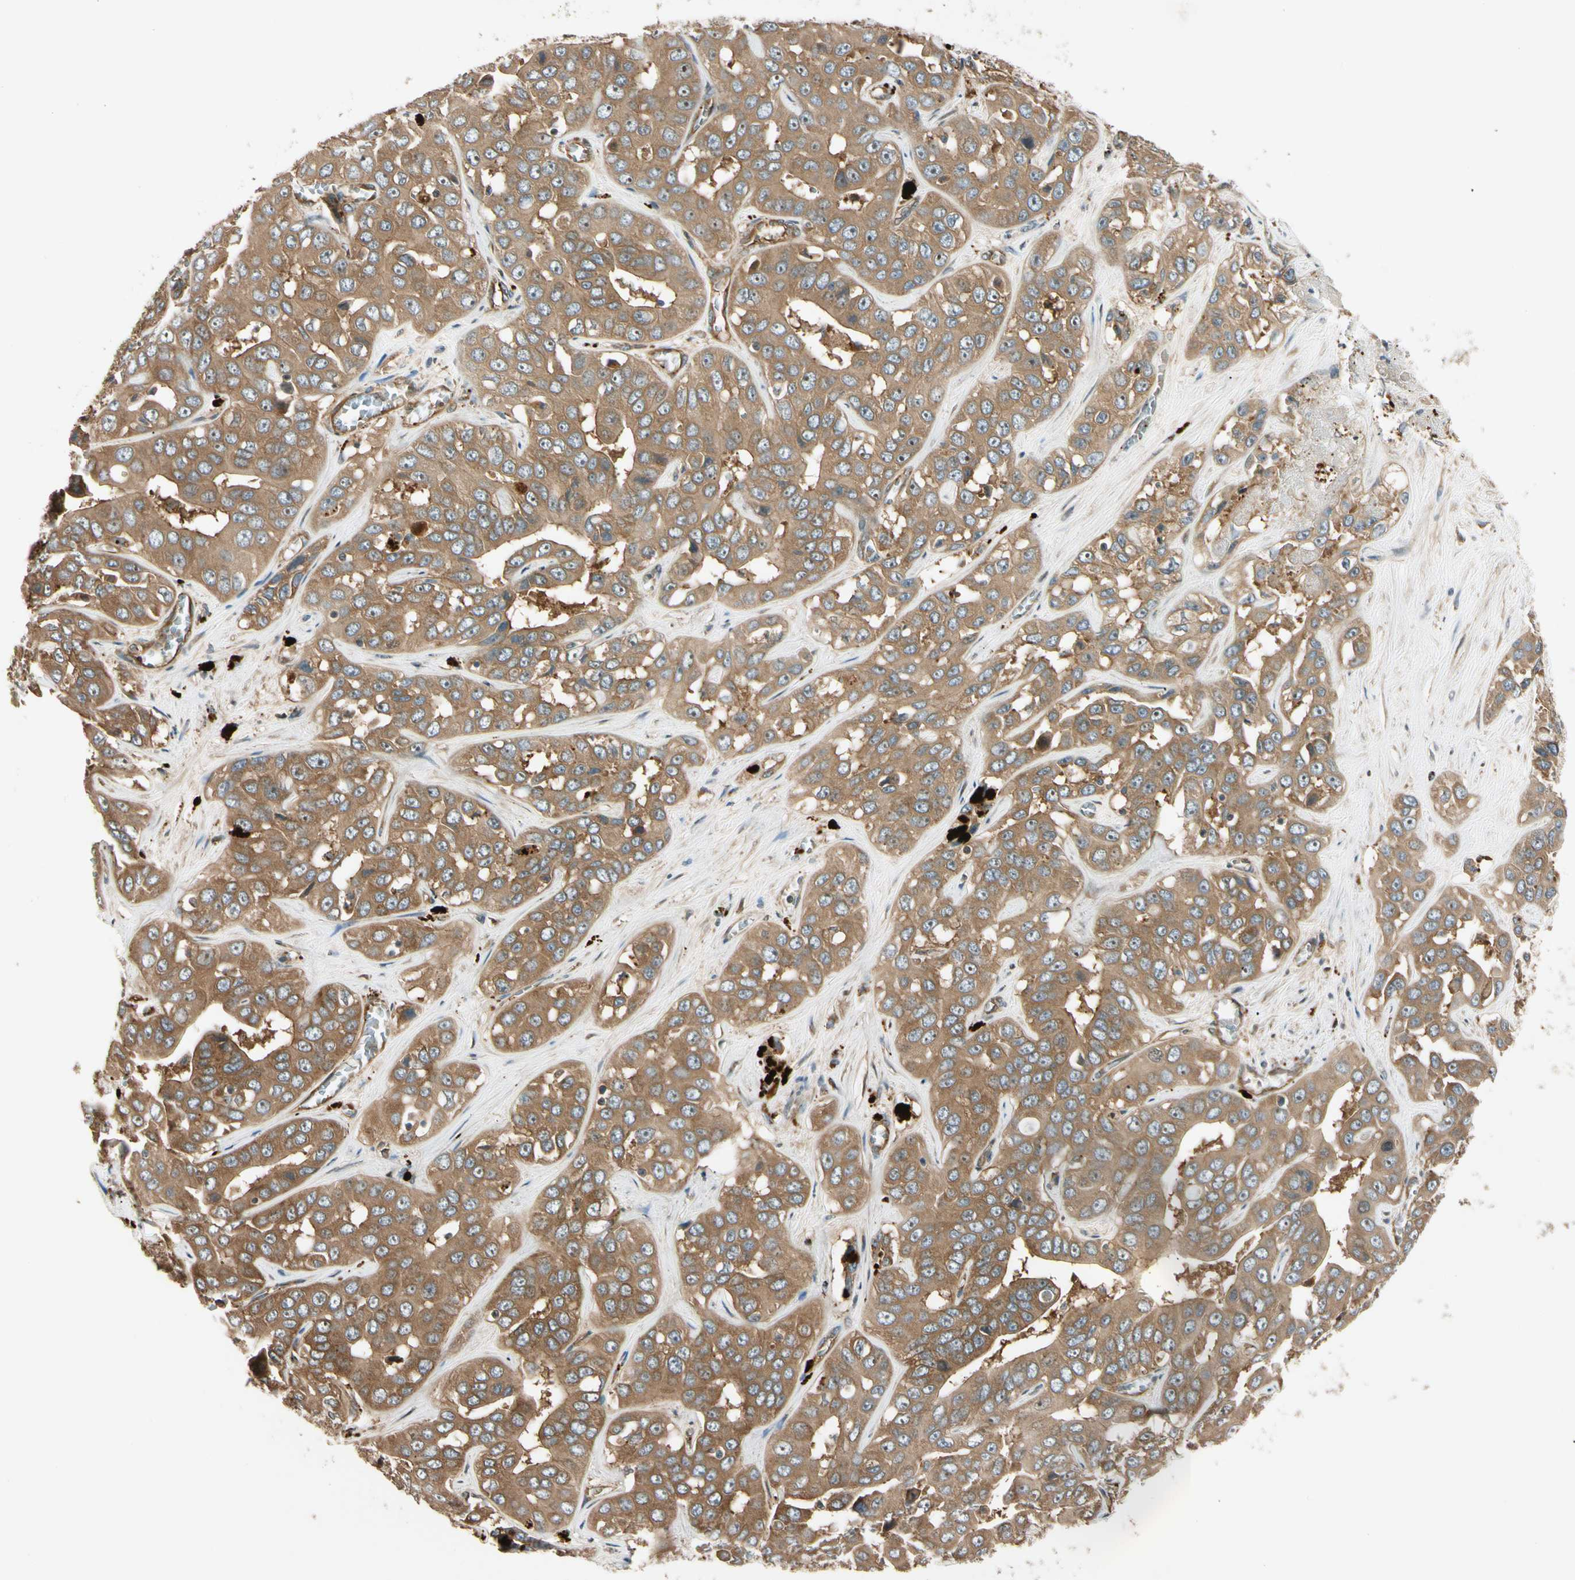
{"staining": {"intensity": "moderate", "quantity": ">75%", "location": "cytoplasmic/membranous"}, "tissue": "liver cancer", "cell_type": "Tumor cells", "image_type": "cancer", "snomed": [{"axis": "morphology", "description": "Cholangiocarcinoma"}, {"axis": "topography", "description": "Liver"}], "caption": "Human cholangiocarcinoma (liver) stained with a protein marker reveals moderate staining in tumor cells.", "gene": "ROCK2", "patient": {"sex": "female", "age": 52}}